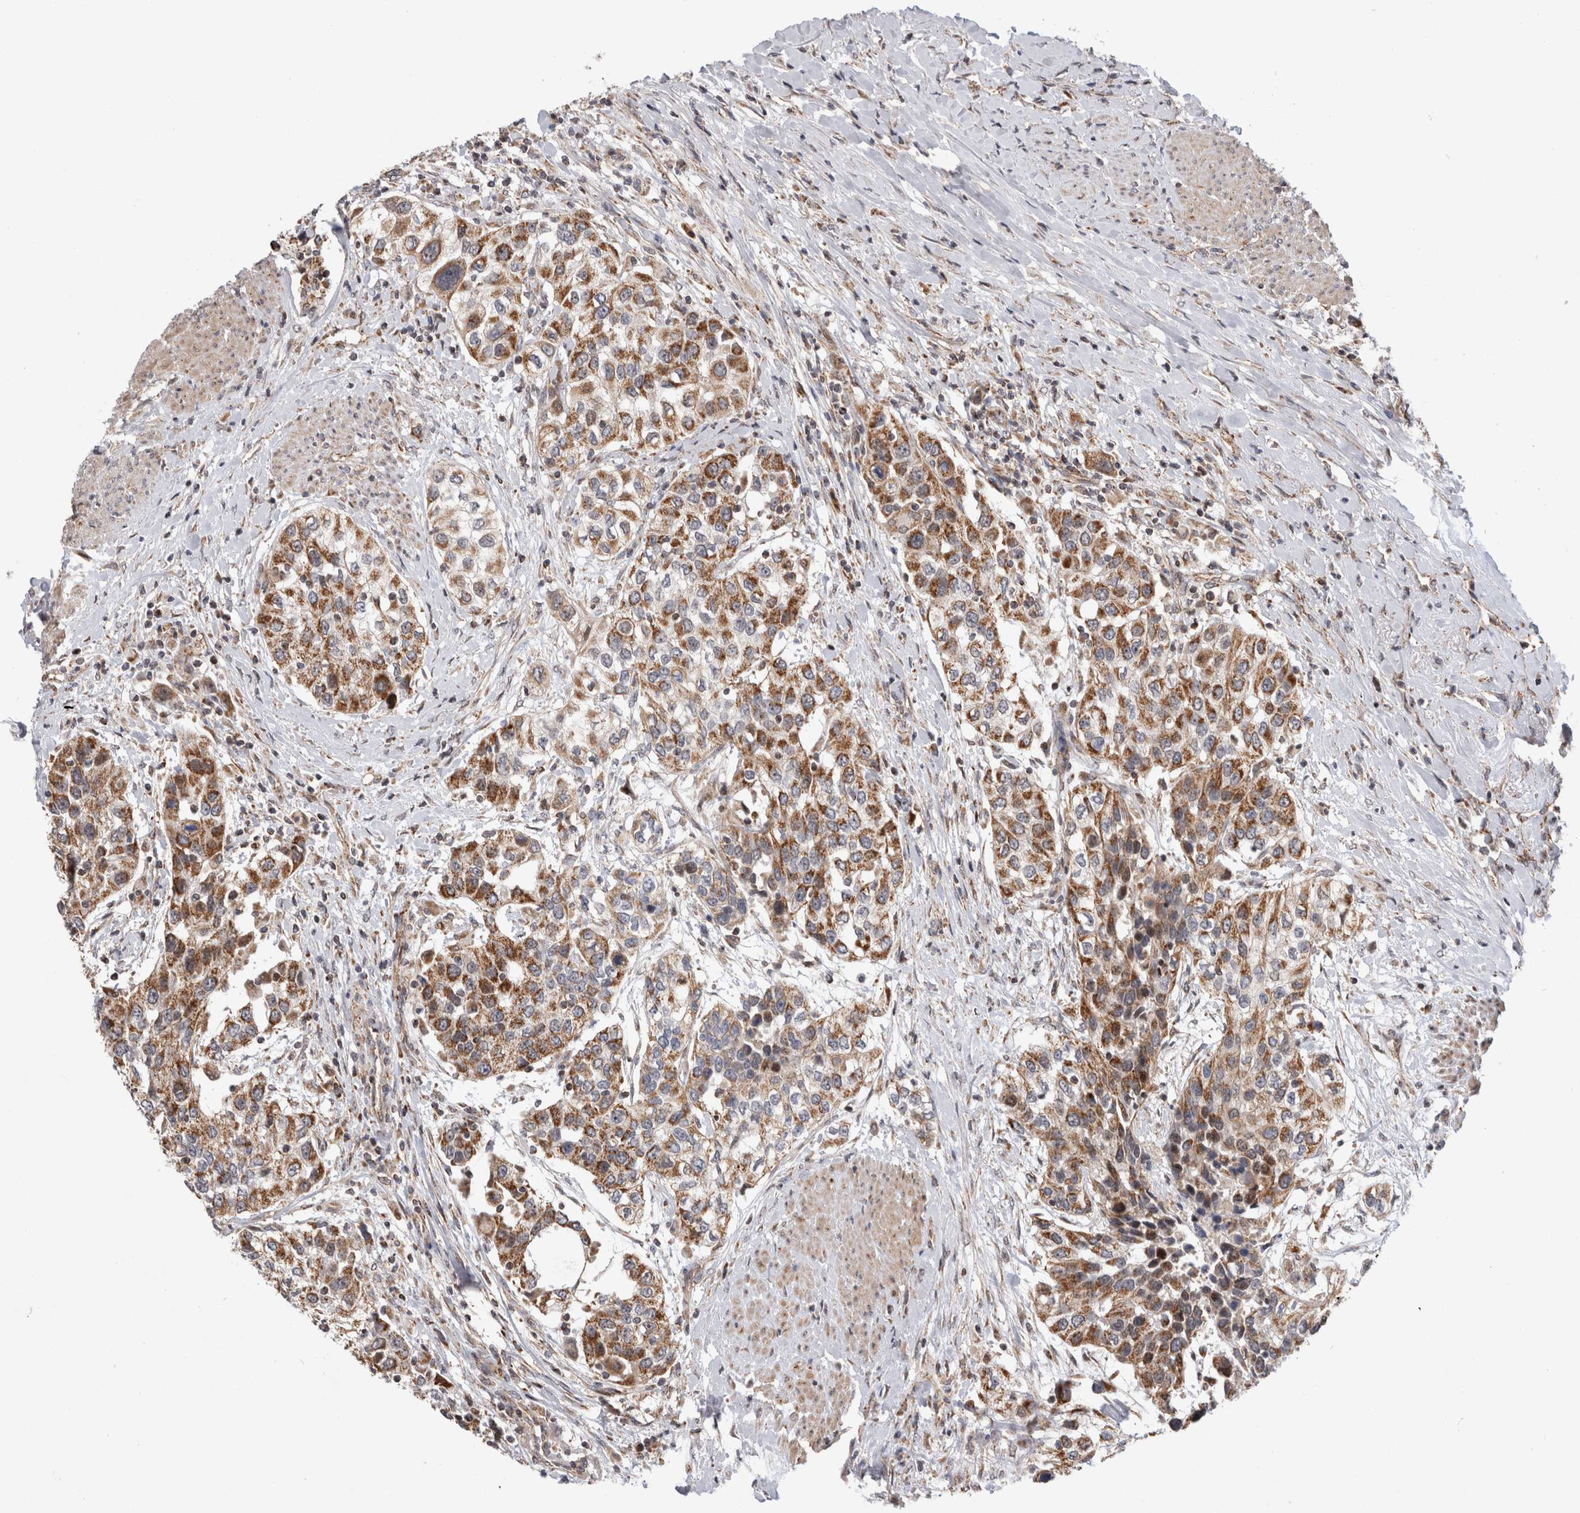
{"staining": {"intensity": "moderate", "quantity": ">75%", "location": "cytoplasmic/membranous"}, "tissue": "urothelial cancer", "cell_type": "Tumor cells", "image_type": "cancer", "snomed": [{"axis": "morphology", "description": "Urothelial carcinoma, High grade"}, {"axis": "topography", "description": "Urinary bladder"}], "caption": "Protein expression analysis of human urothelial cancer reveals moderate cytoplasmic/membranous expression in about >75% of tumor cells.", "gene": "MRPL37", "patient": {"sex": "female", "age": 80}}